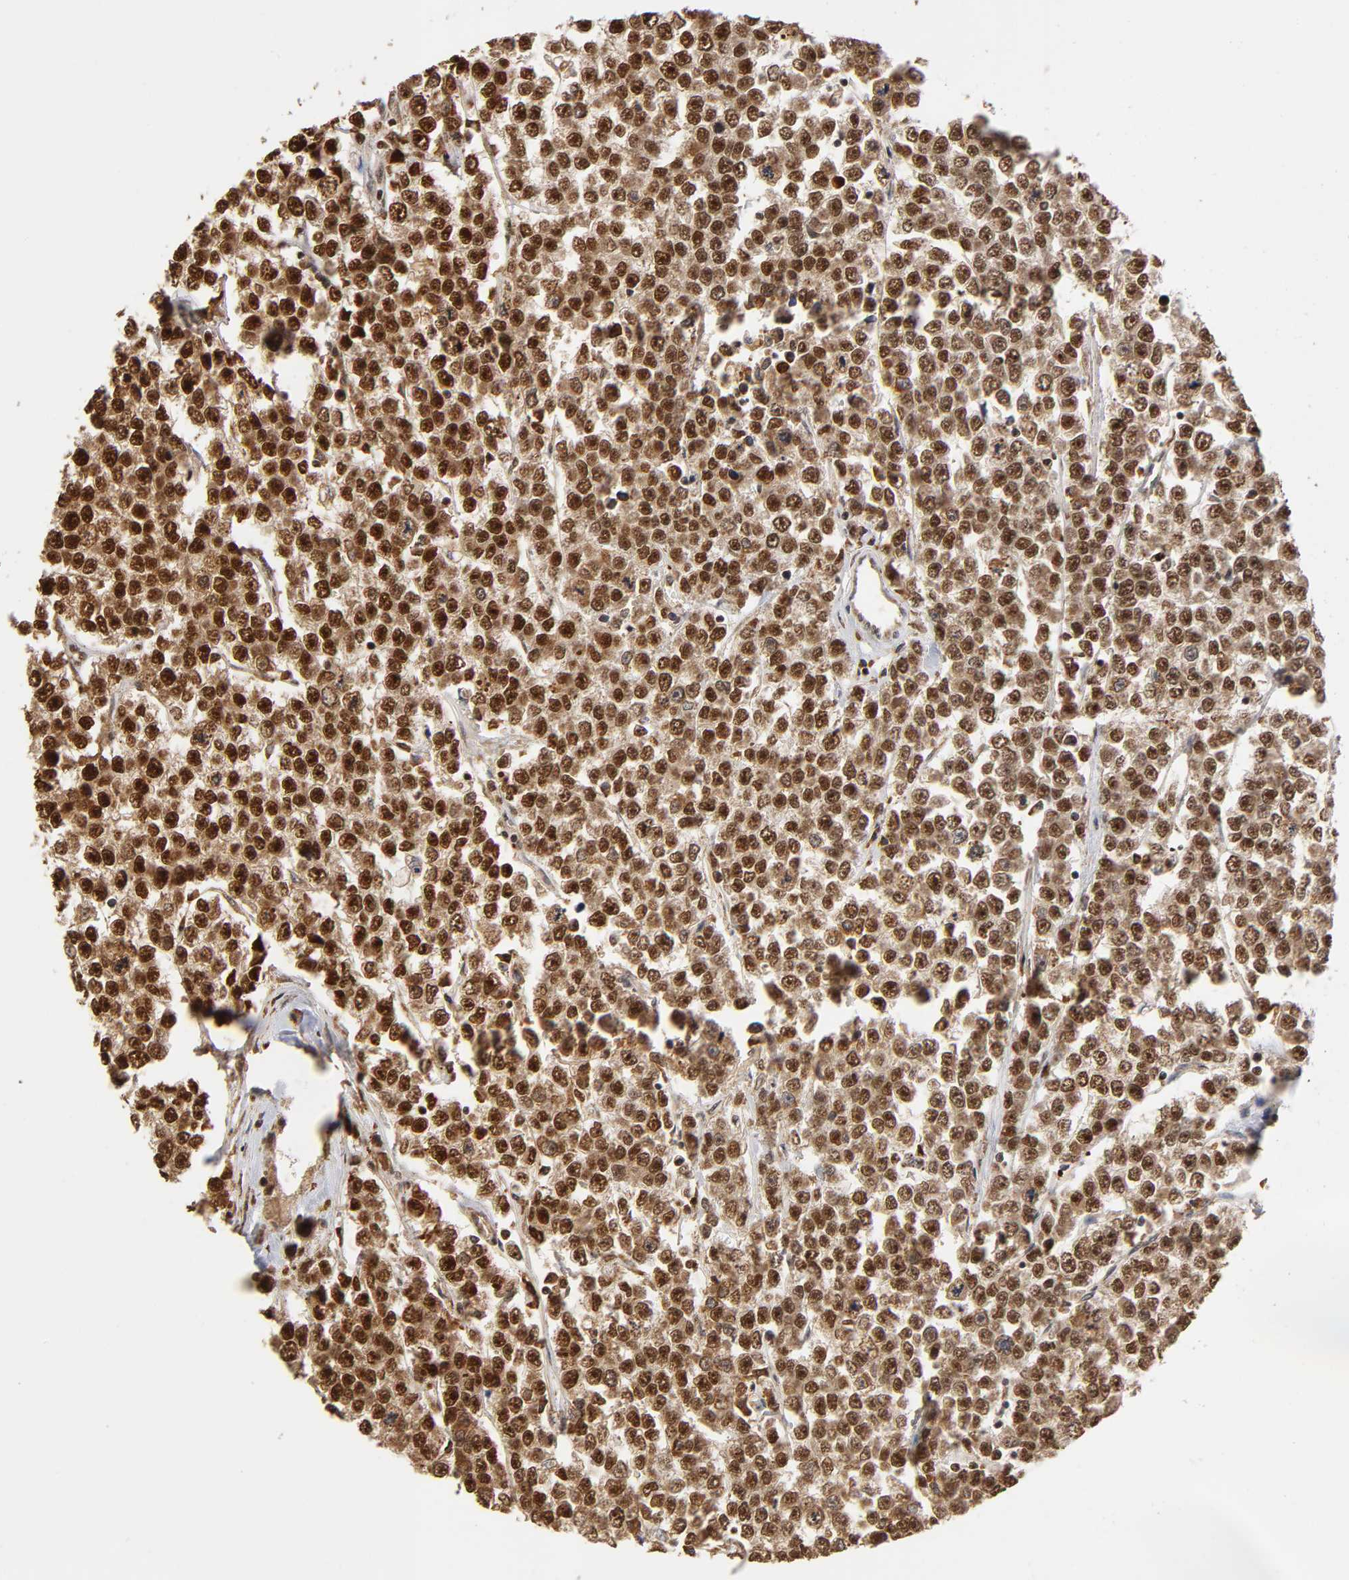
{"staining": {"intensity": "strong", "quantity": ">75%", "location": "cytoplasmic/membranous,nuclear"}, "tissue": "testis cancer", "cell_type": "Tumor cells", "image_type": "cancer", "snomed": [{"axis": "morphology", "description": "Seminoma, NOS"}, {"axis": "morphology", "description": "Carcinoma, Embryonal, NOS"}, {"axis": "topography", "description": "Testis"}], "caption": "Immunohistochemical staining of human testis cancer displays strong cytoplasmic/membranous and nuclear protein staining in approximately >75% of tumor cells.", "gene": "RNF122", "patient": {"sex": "male", "age": 52}}